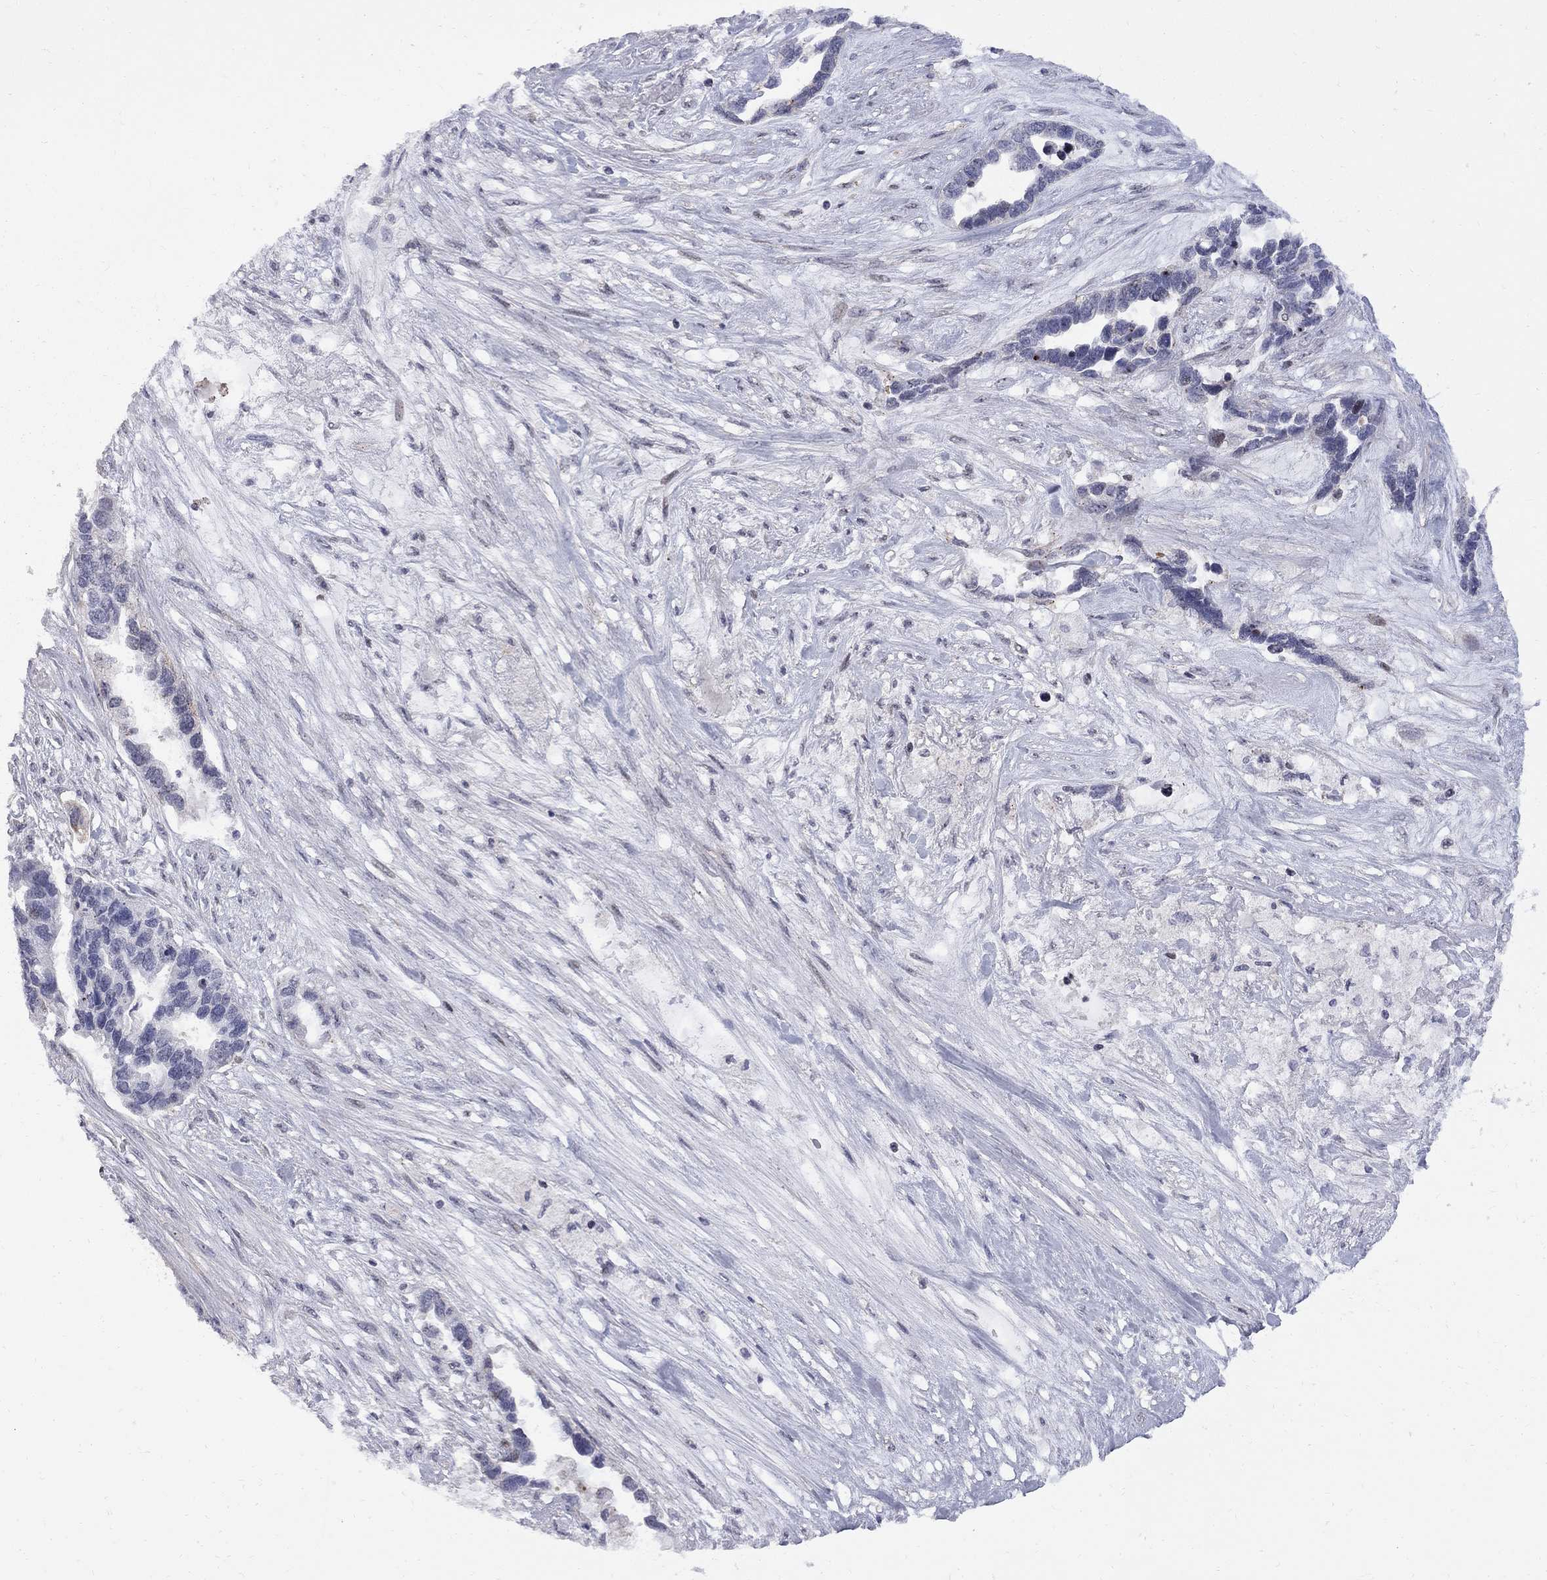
{"staining": {"intensity": "moderate", "quantity": "<25%", "location": "cytoplasmic/membranous"}, "tissue": "ovarian cancer", "cell_type": "Tumor cells", "image_type": "cancer", "snomed": [{"axis": "morphology", "description": "Cystadenocarcinoma, serous, NOS"}, {"axis": "topography", "description": "Ovary"}], "caption": "IHC photomicrograph of neoplastic tissue: human serous cystadenocarcinoma (ovarian) stained using immunohistochemistry demonstrates low levels of moderate protein expression localized specifically in the cytoplasmic/membranous of tumor cells, appearing as a cytoplasmic/membranous brown color.", "gene": "DHX33", "patient": {"sex": "female", "age": 54}}